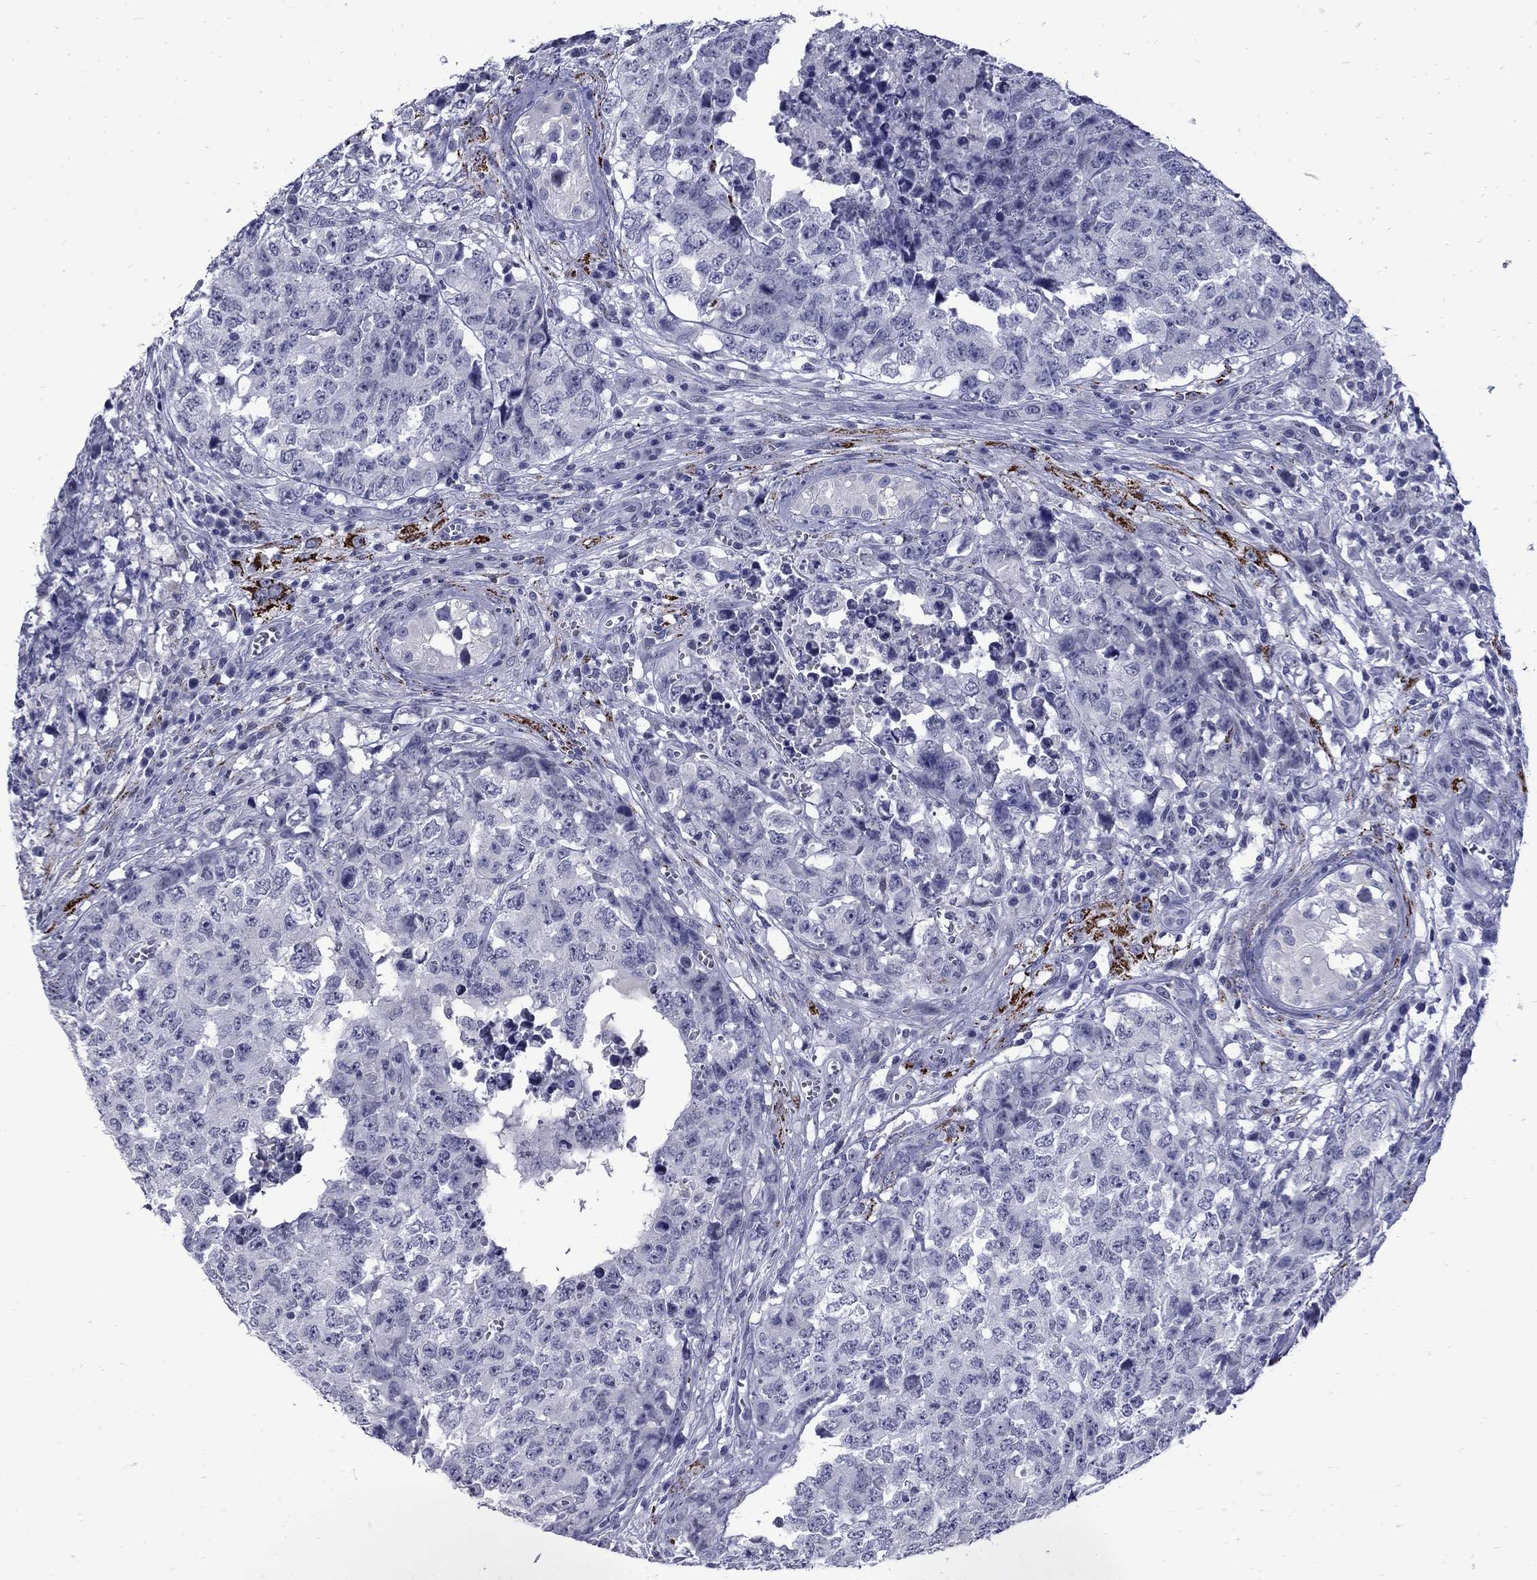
{"staining": {"intensity": "negative", "quantity": "none", "location": "none"}, "tissue": "testis cancer", "cell_type": "Tumor cells", "image_type": "cancer", "snomed": [{"axis": "morphology", "description": "Carcinoma, Embryonal, NOS"}, {"axis": "topography", "description": "Testis"}], "caption": "Photomicrograph shows no protein expression in tumor cells of testis cancer (embryonal carcinoma) tissue.", "gene": "MGARP", "patient": {"sex": "male", "age": 23}}